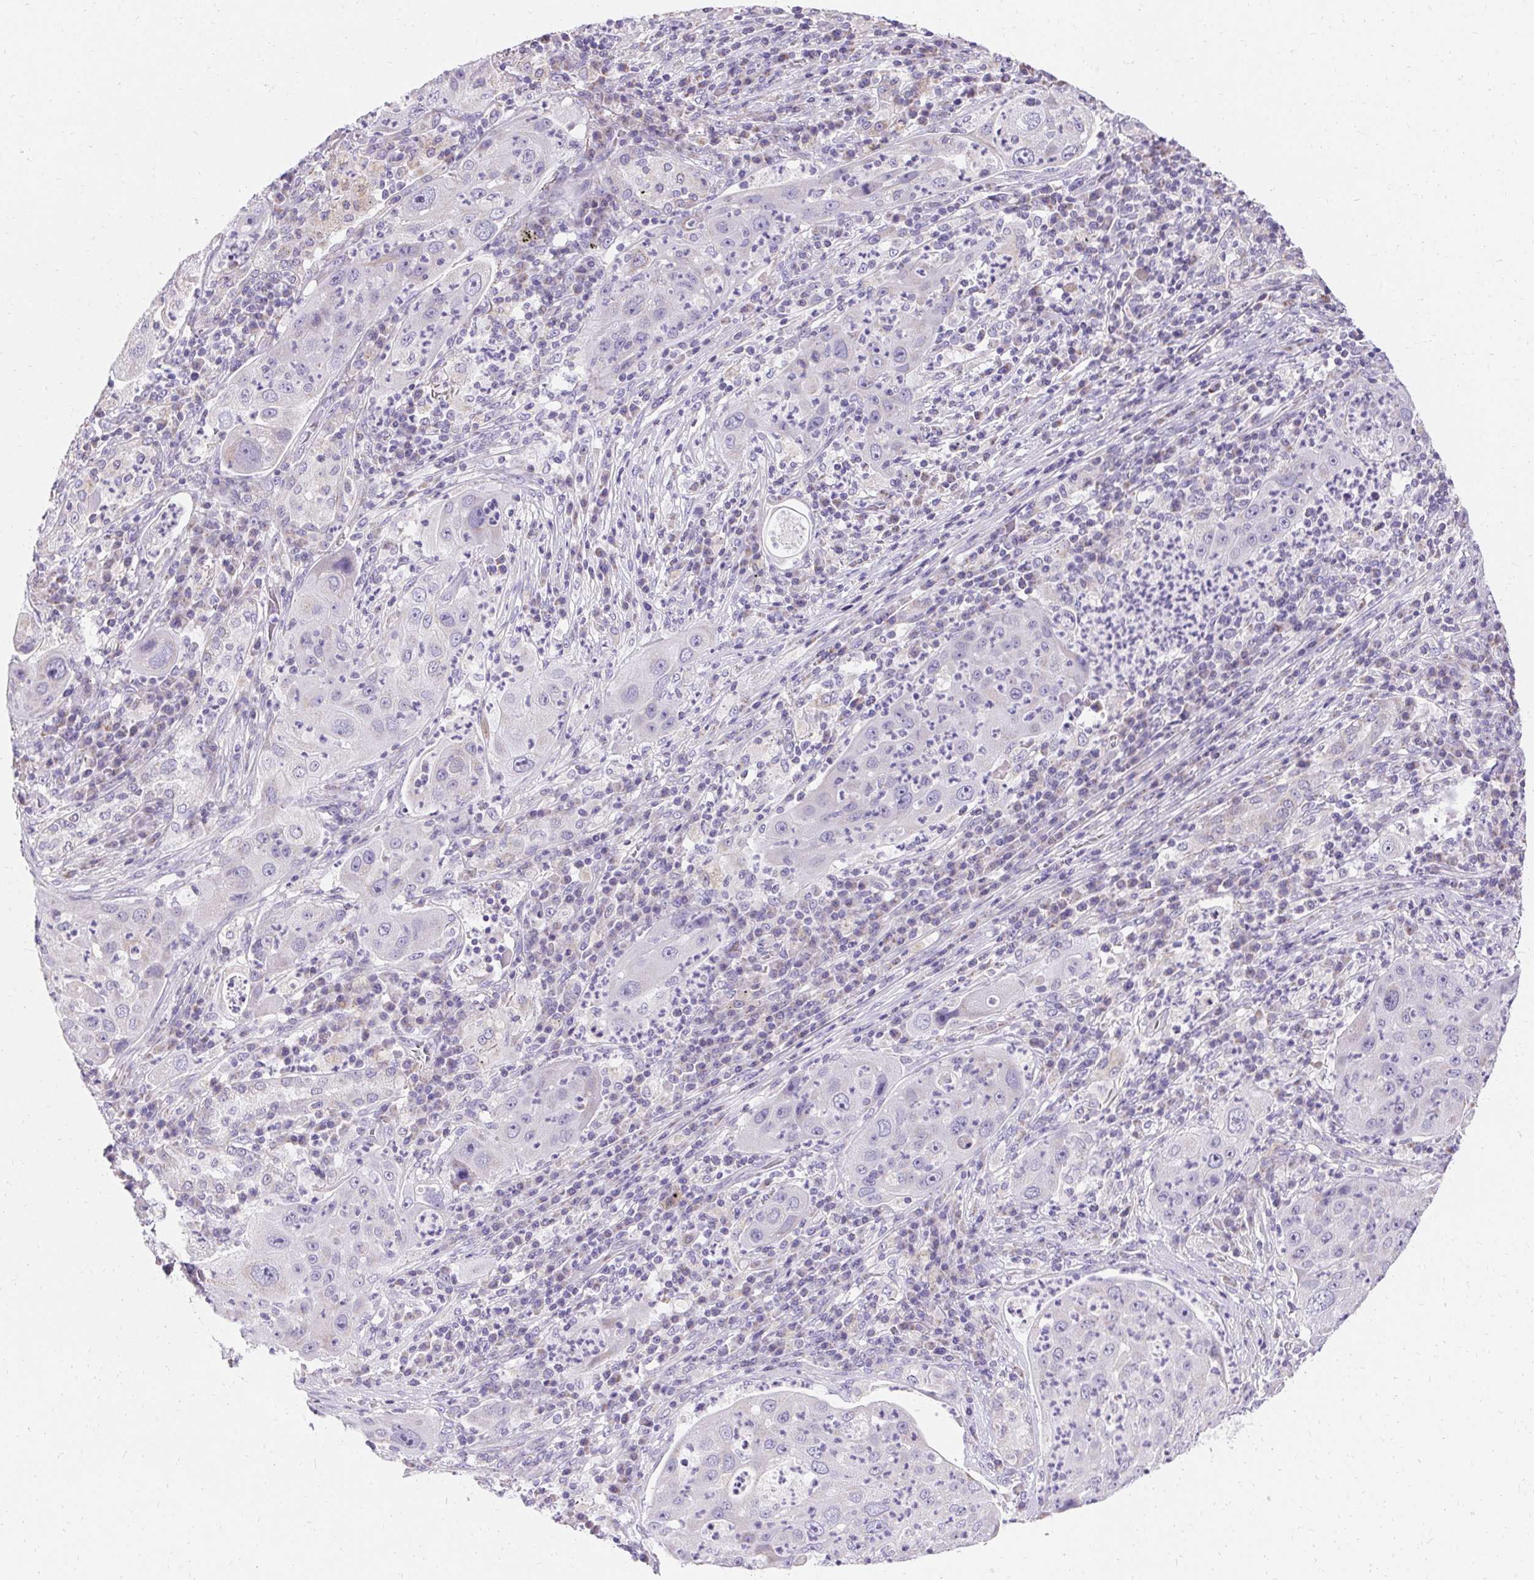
{"staining": {"intensity": "negative", "quantity": "none", "location": "none"}, "tissue": "lung cancer", "cell_type": "Tumor cells", "image_type": "cancer", "snomed": [{"axis": "morphology", "description": "Squamous cell carcinoma, NOS"}, {"axis": "topography", "description": "Lung"}], "caption": "A histopathology image of lung cancer stained for a protein reveals no brown staining in tumor cells.", "gene": "ASGR2", "patient": {"sex": "female", "age": 59}}